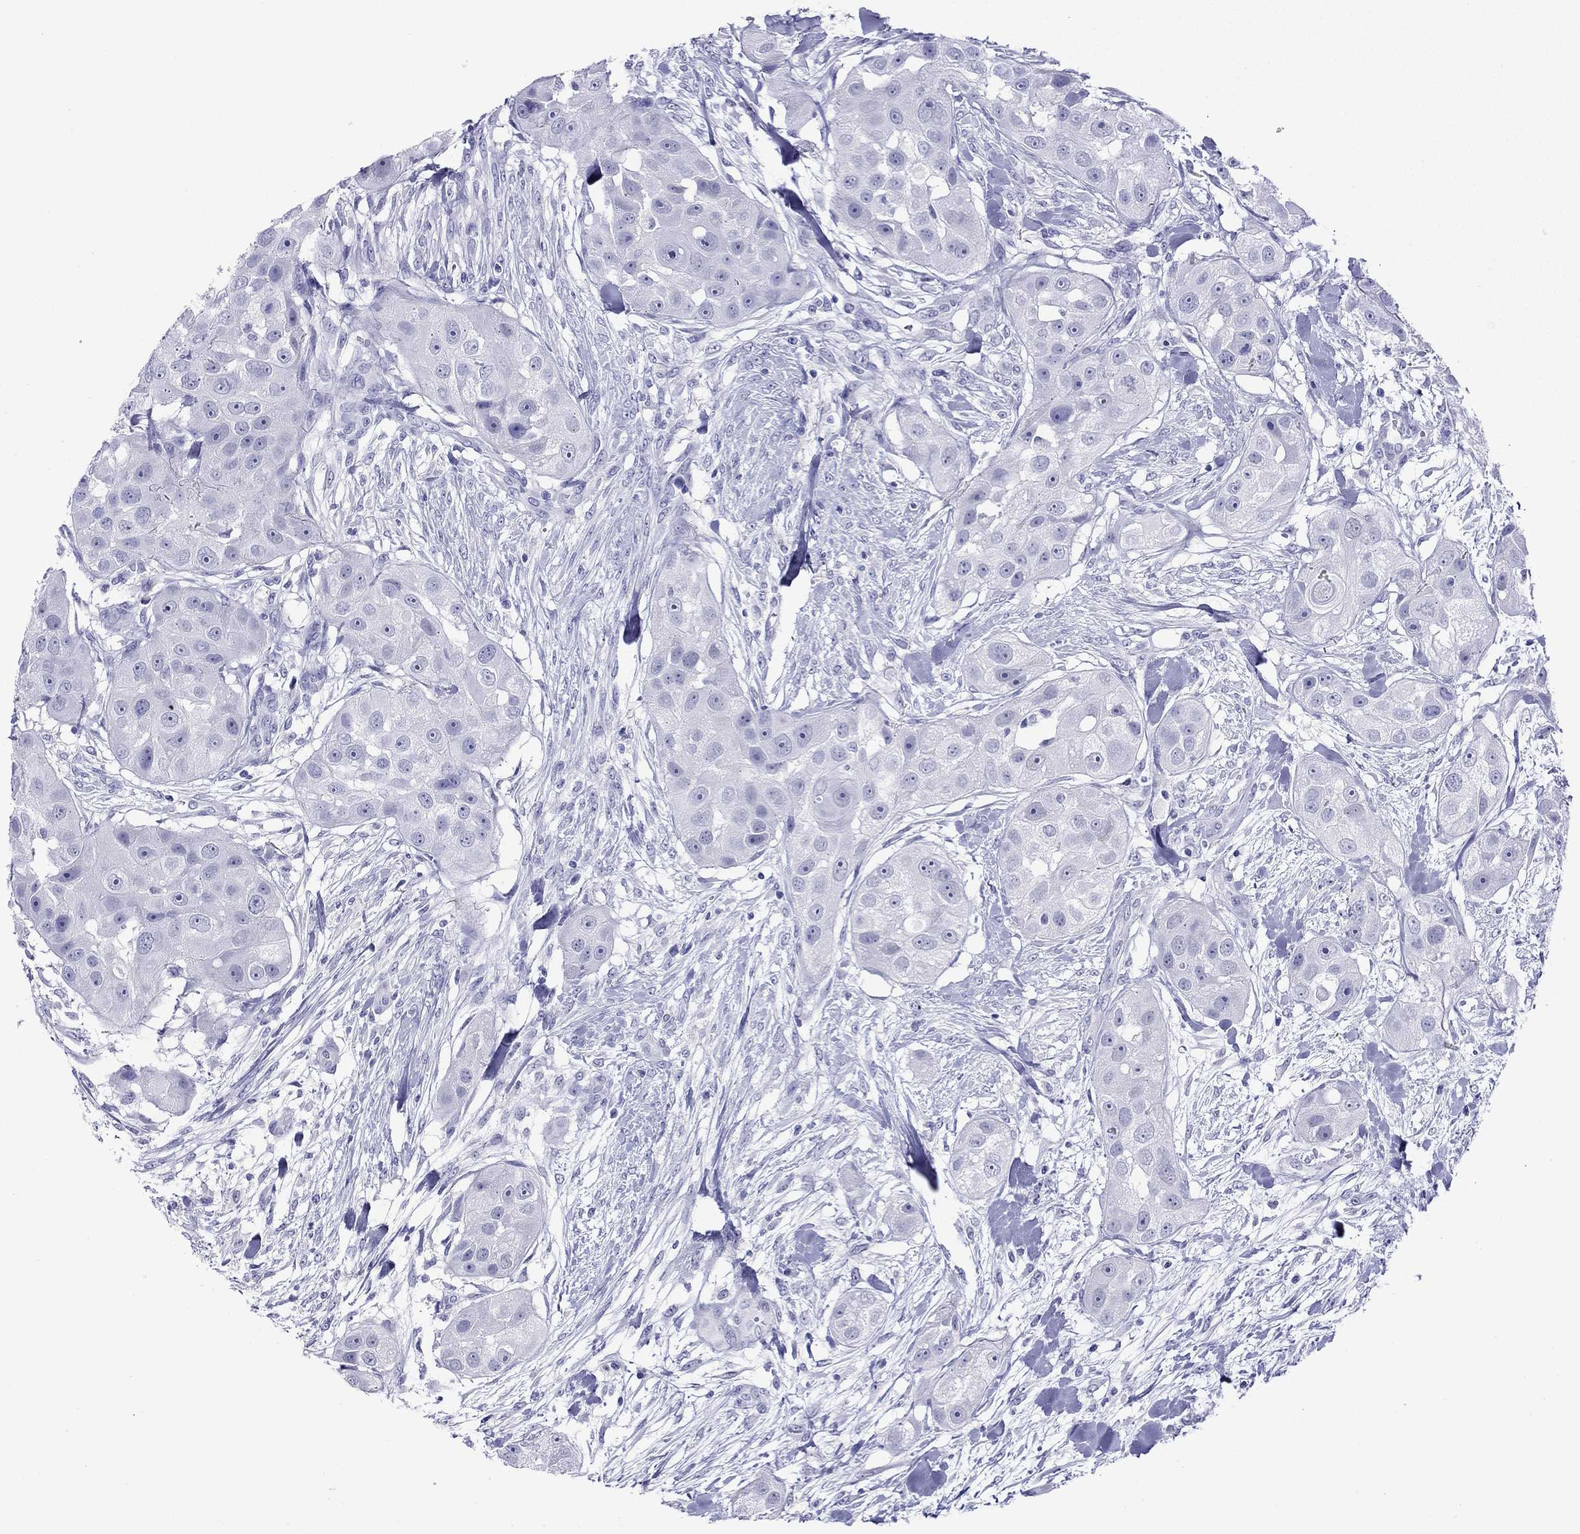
{"staining": {"intensity": "negative", "quantity": "none", "location": "none"}, "tissue": "head and neck cancer", "cell_type": "Tumor cells", "image_type": "cancer", "snomed": [{"axis": "morphology", "description": "Squamous cell carcinoma, NOS"}, {"axis": "topography", "description": "Head-Neck"}], "caption": "Photomicrograph shows no protein expression in tumor cells of head and neck cancer tissue.", "gene": "SLC30A8", "patient": {"sex": "male", "age": 51}}